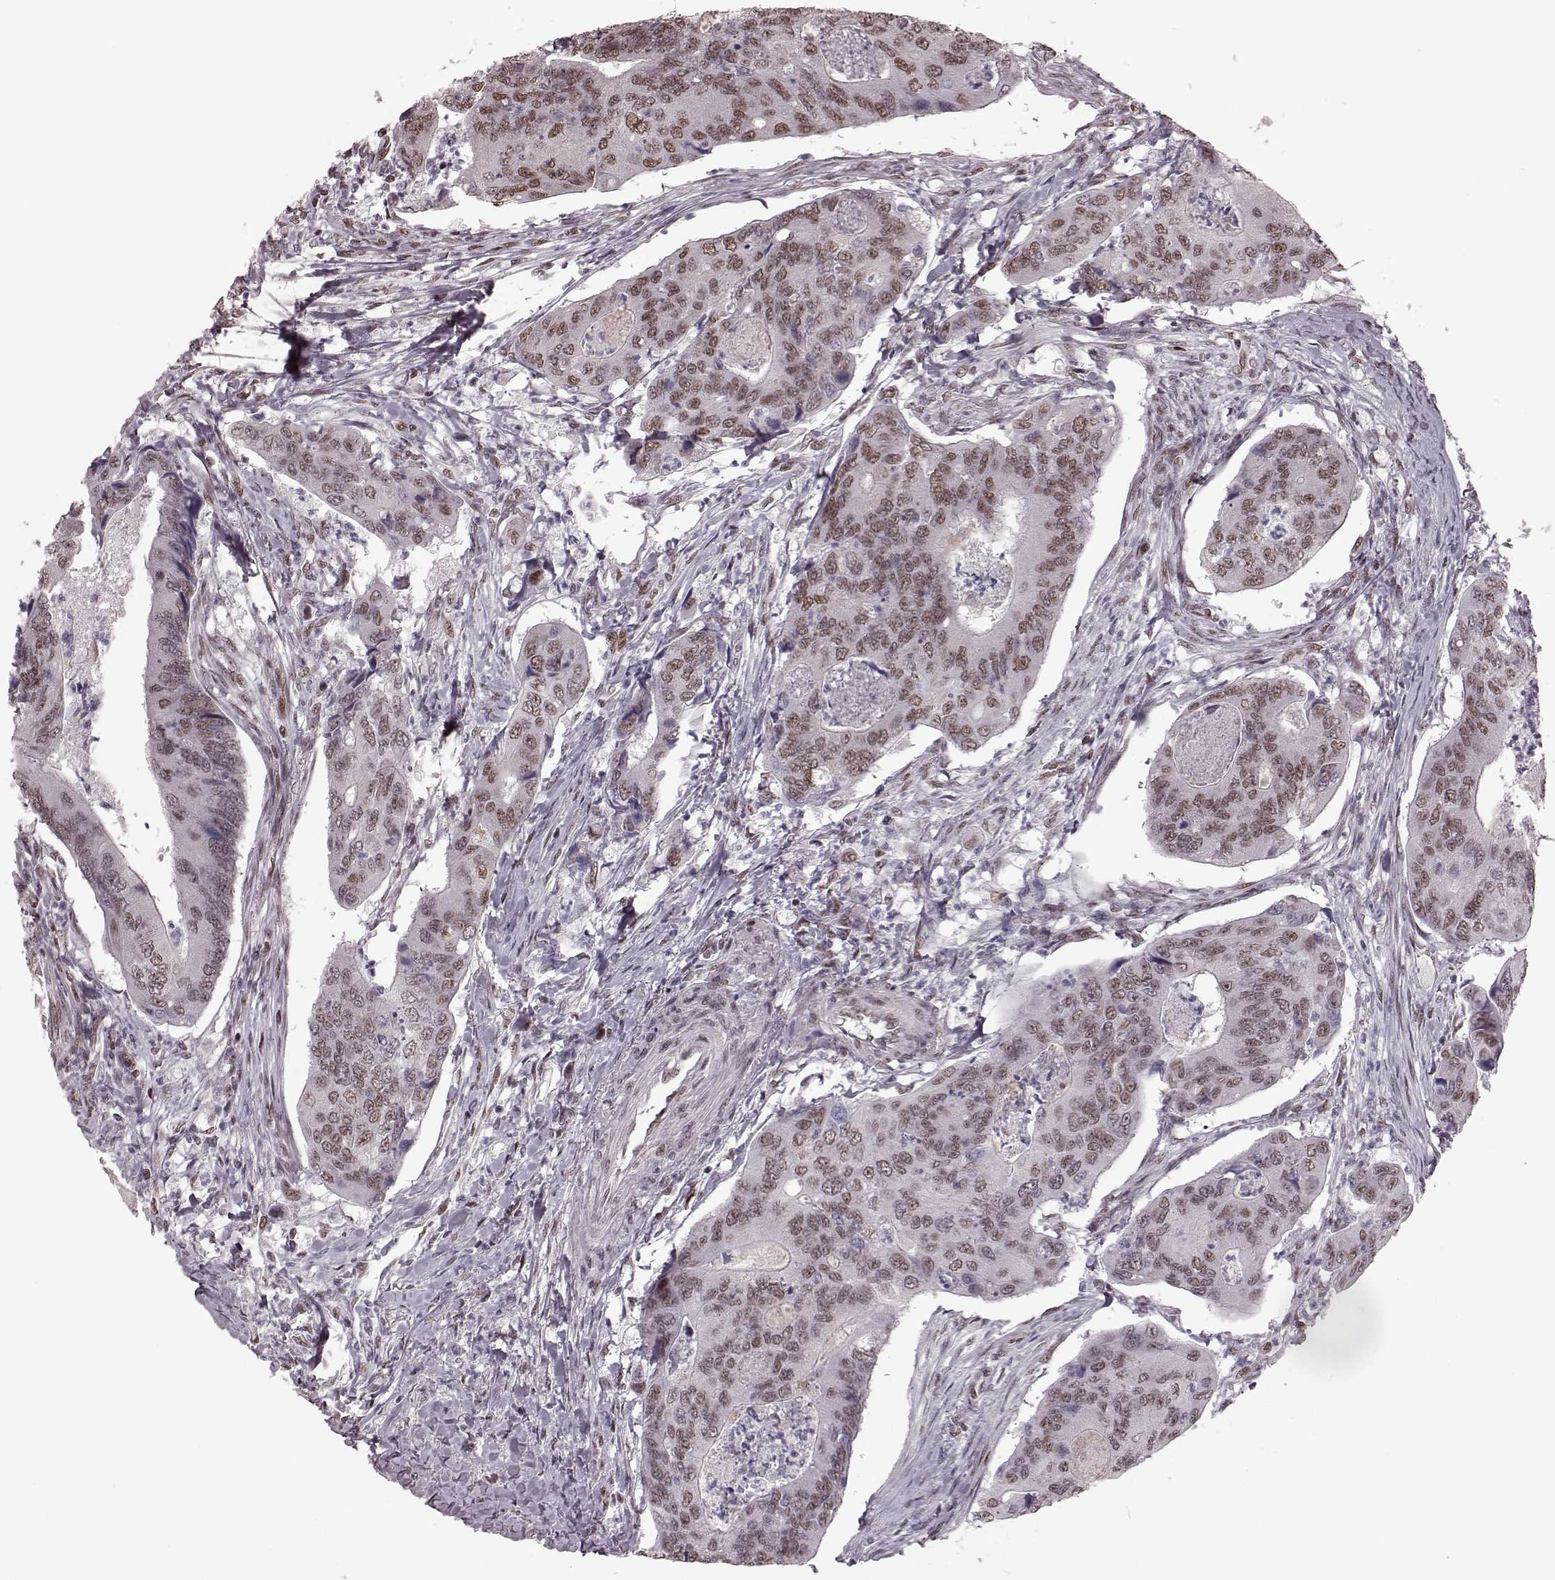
{"staining": {"intensity": "moderate", "quantity": ">75%", "location": "nuclear"}, "tissue": "colorectal cancer", "cell_type": "Tumor cells", "image_type": "cancer", "snomed": [{"axis": "morphology", "description": "Adenocarcinoma, NOS"}, {"axis": "topography", "description": "Colon"}], "caption": "Immunohistochemical staining of colorectal cancer reveals medium levels of moderate nuclear staining in about >75% of tumor cells.", "gene": "NR2C1", "patient": {"sex": "female", "age": 67}}